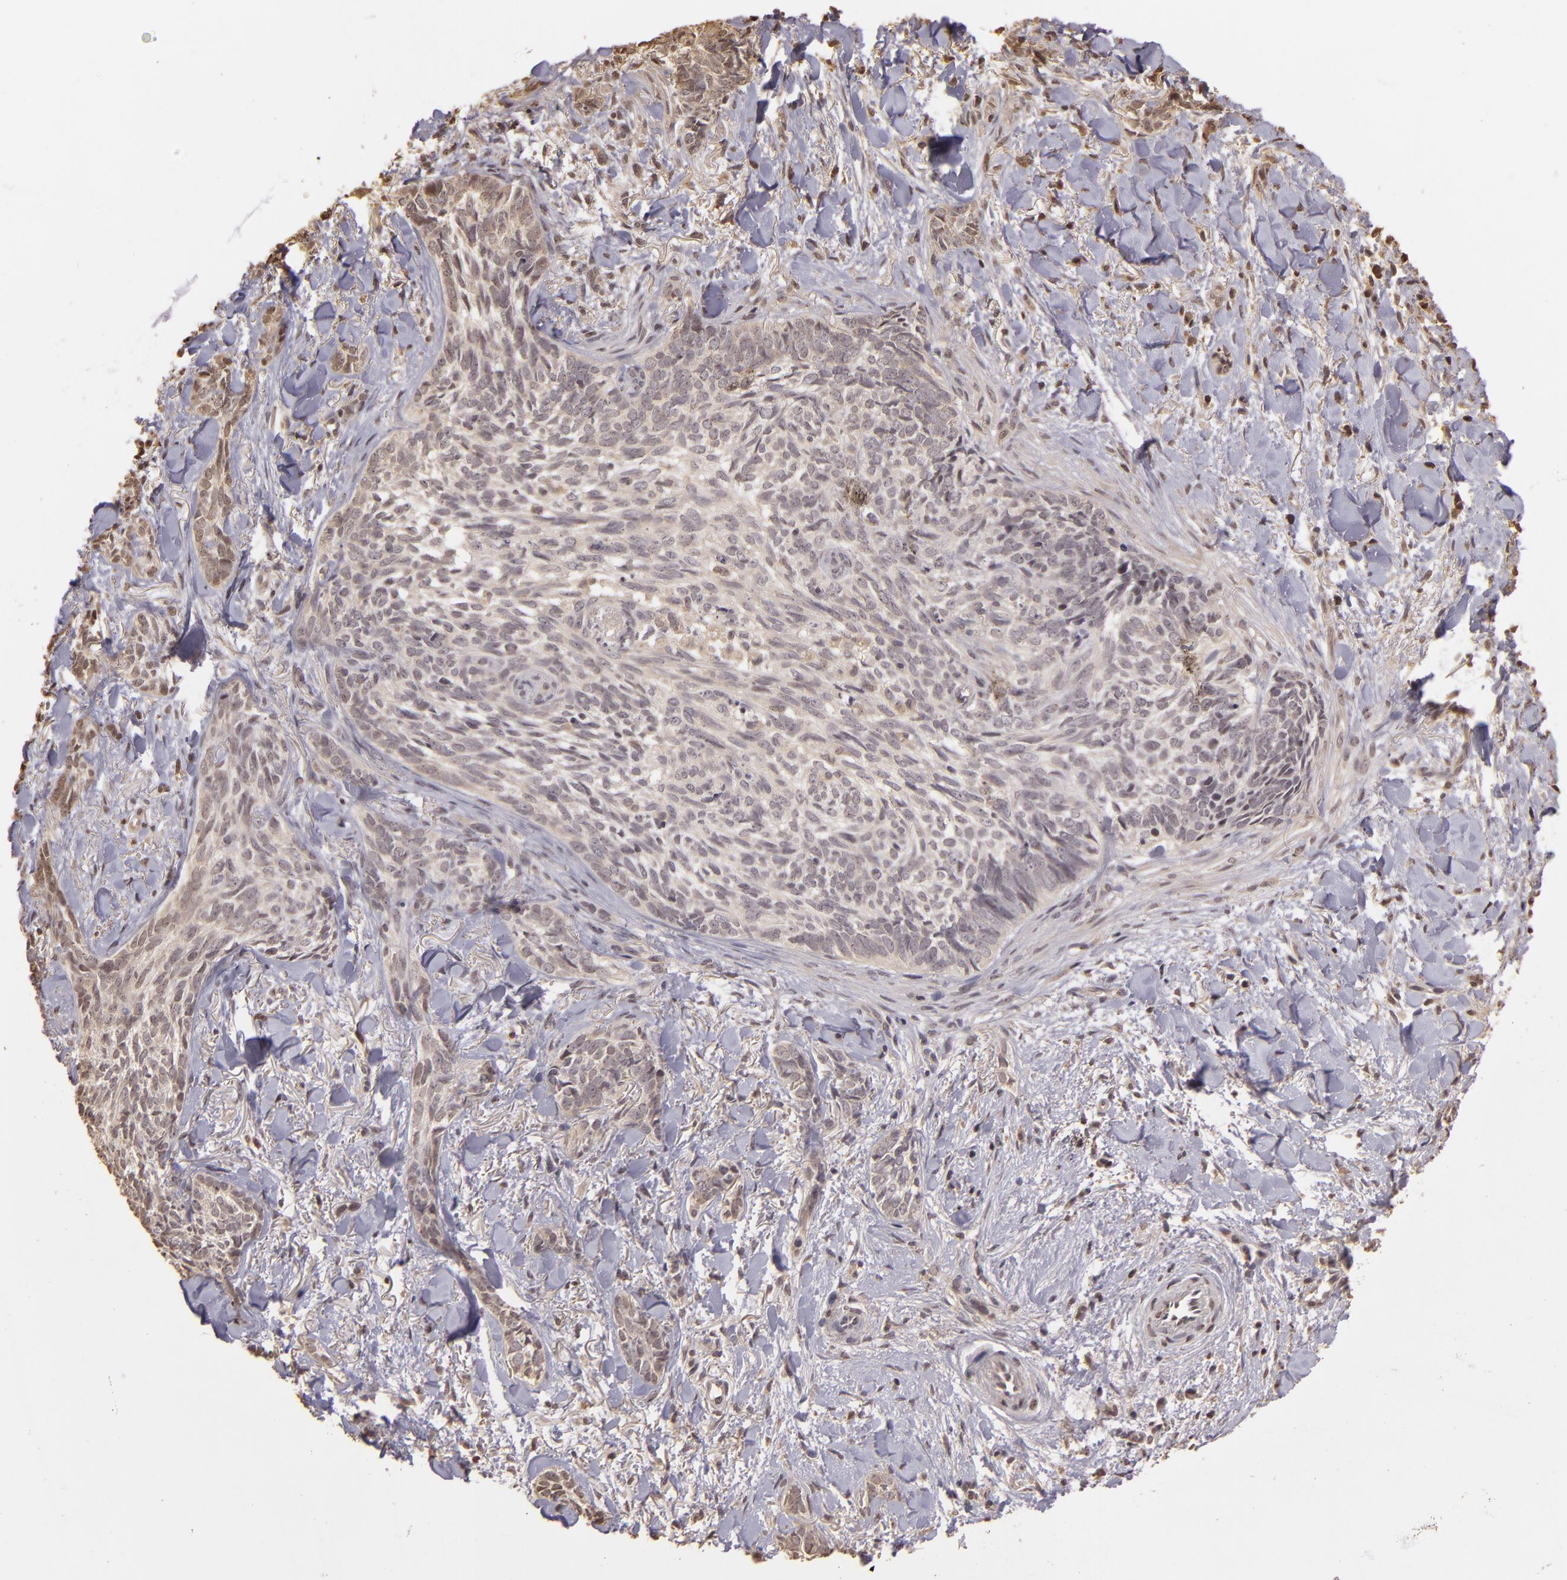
{"staining": {"intensity": "negative", "quantity": "none", "location": "none"}, "tissue": "skin cancer", "cell_type": "Tumor cells", "image_type": "cancer", "snomed": [{"axis": "morphology", "description": "Basal cell carcinoma"}, {"axis": "topography", "description": "Skin"}], "caption": "DAB (3,3'-diaminobenzidine) immunohistochemical staining of human skin cancer (basal cell carcinoma) exhibits no significant positivity in tumor cells.", "gene": "ARPC2", "patient": {"sex": "female", "age": 81}}